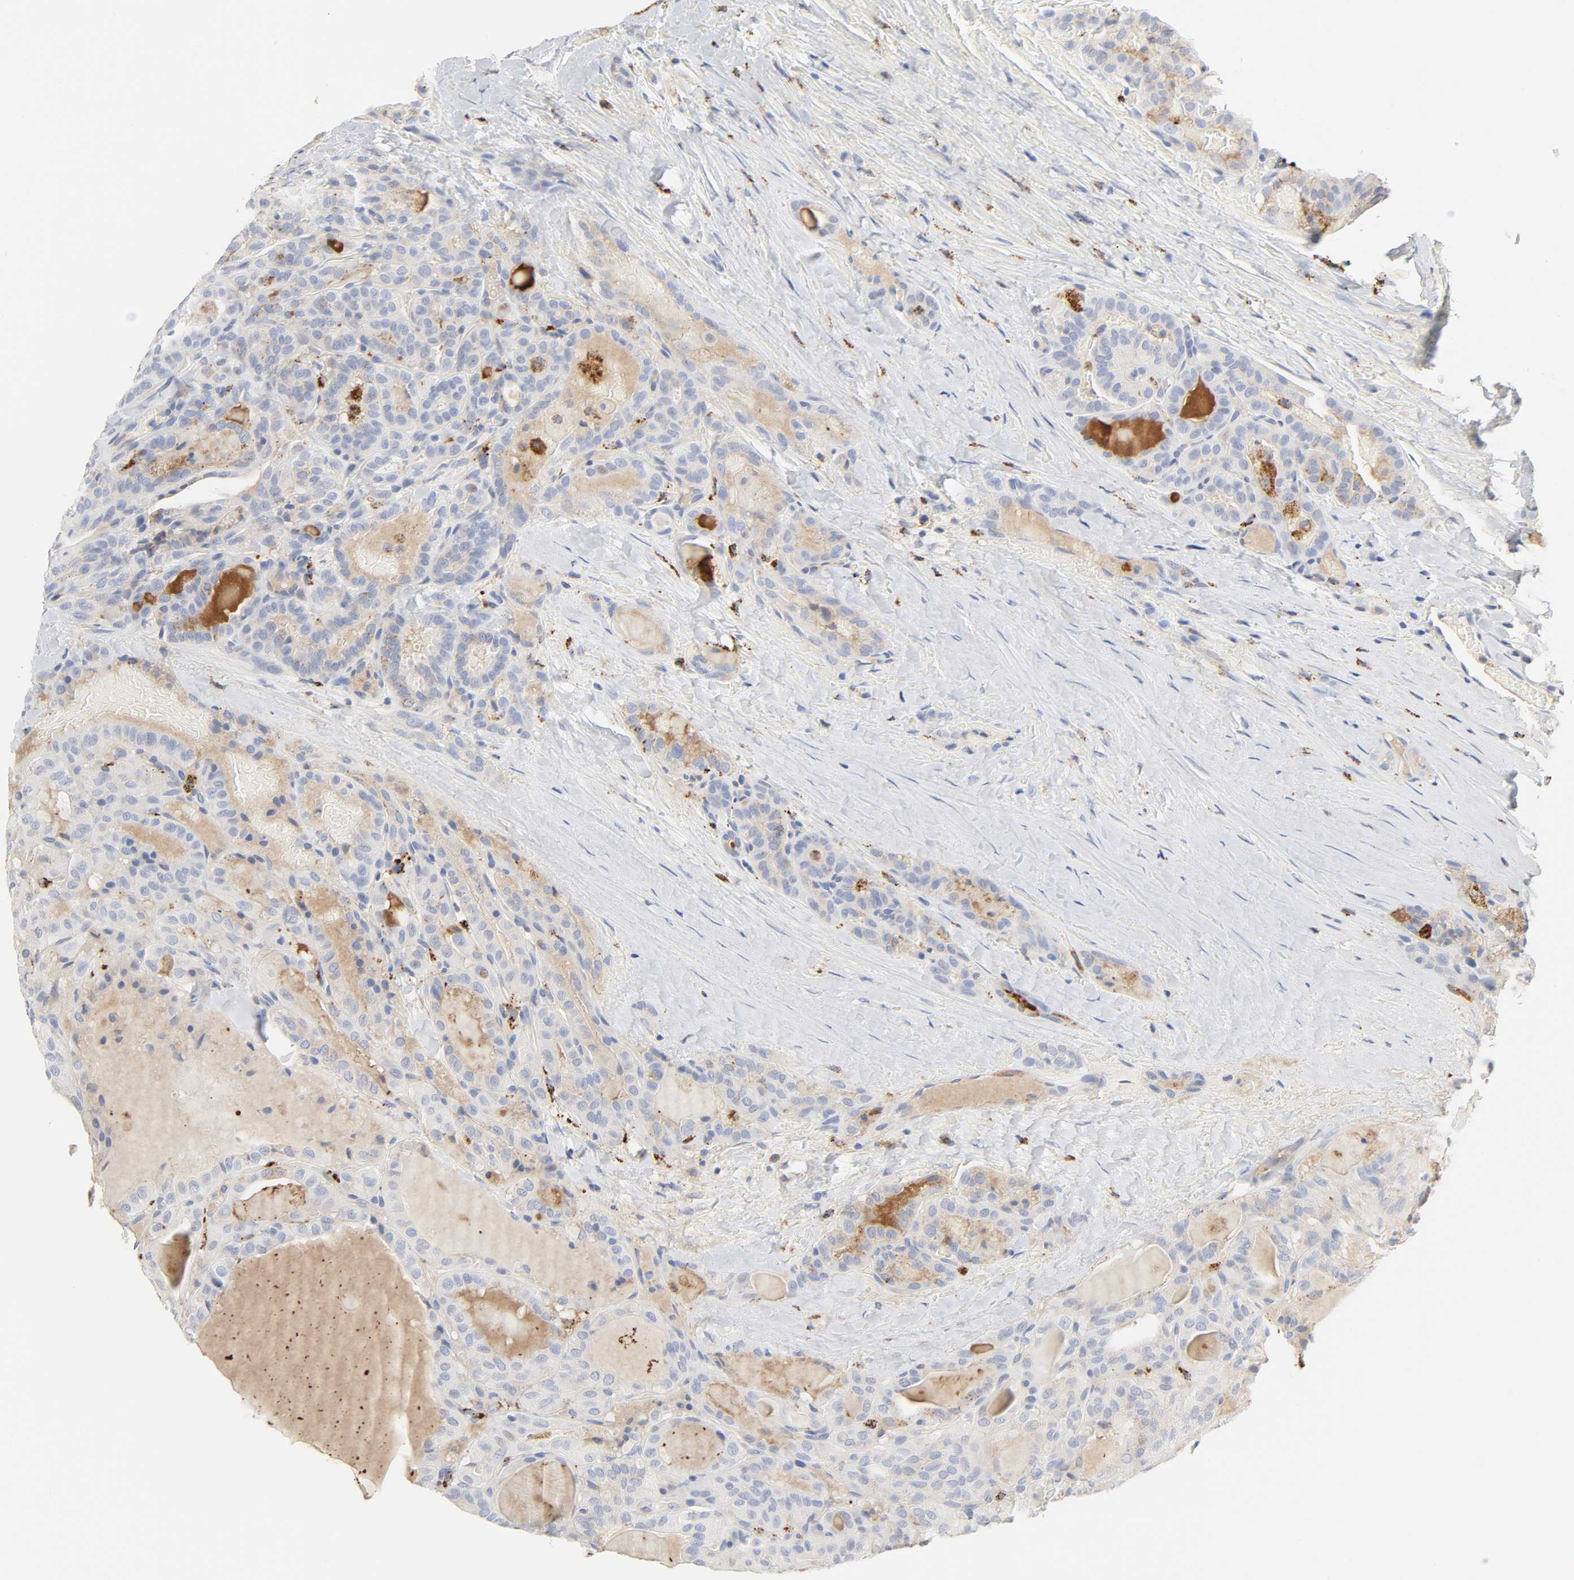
{"staining": {"intensity": "moderate", "quantity": "<25%", "location": "cytoplasmic/membranous"}, "tissue": "thyroid cancer", "cell_type": "Tumor cells", "image_type": "cancer", "snomed": [{"axis": "morphology", "description": "Papillary adenocarcinoma, NOS"}, {"axis": "topography", "description": "Thyroid gland"}], "caption": "This histopathology image reveals IHC staining of thyroid cancer, with low moderate cytoplasmic/membranous expression in about <25% of tumor cells.", "gene": "MAGEB17", "patient": {"sex": "male", "age": 77}}